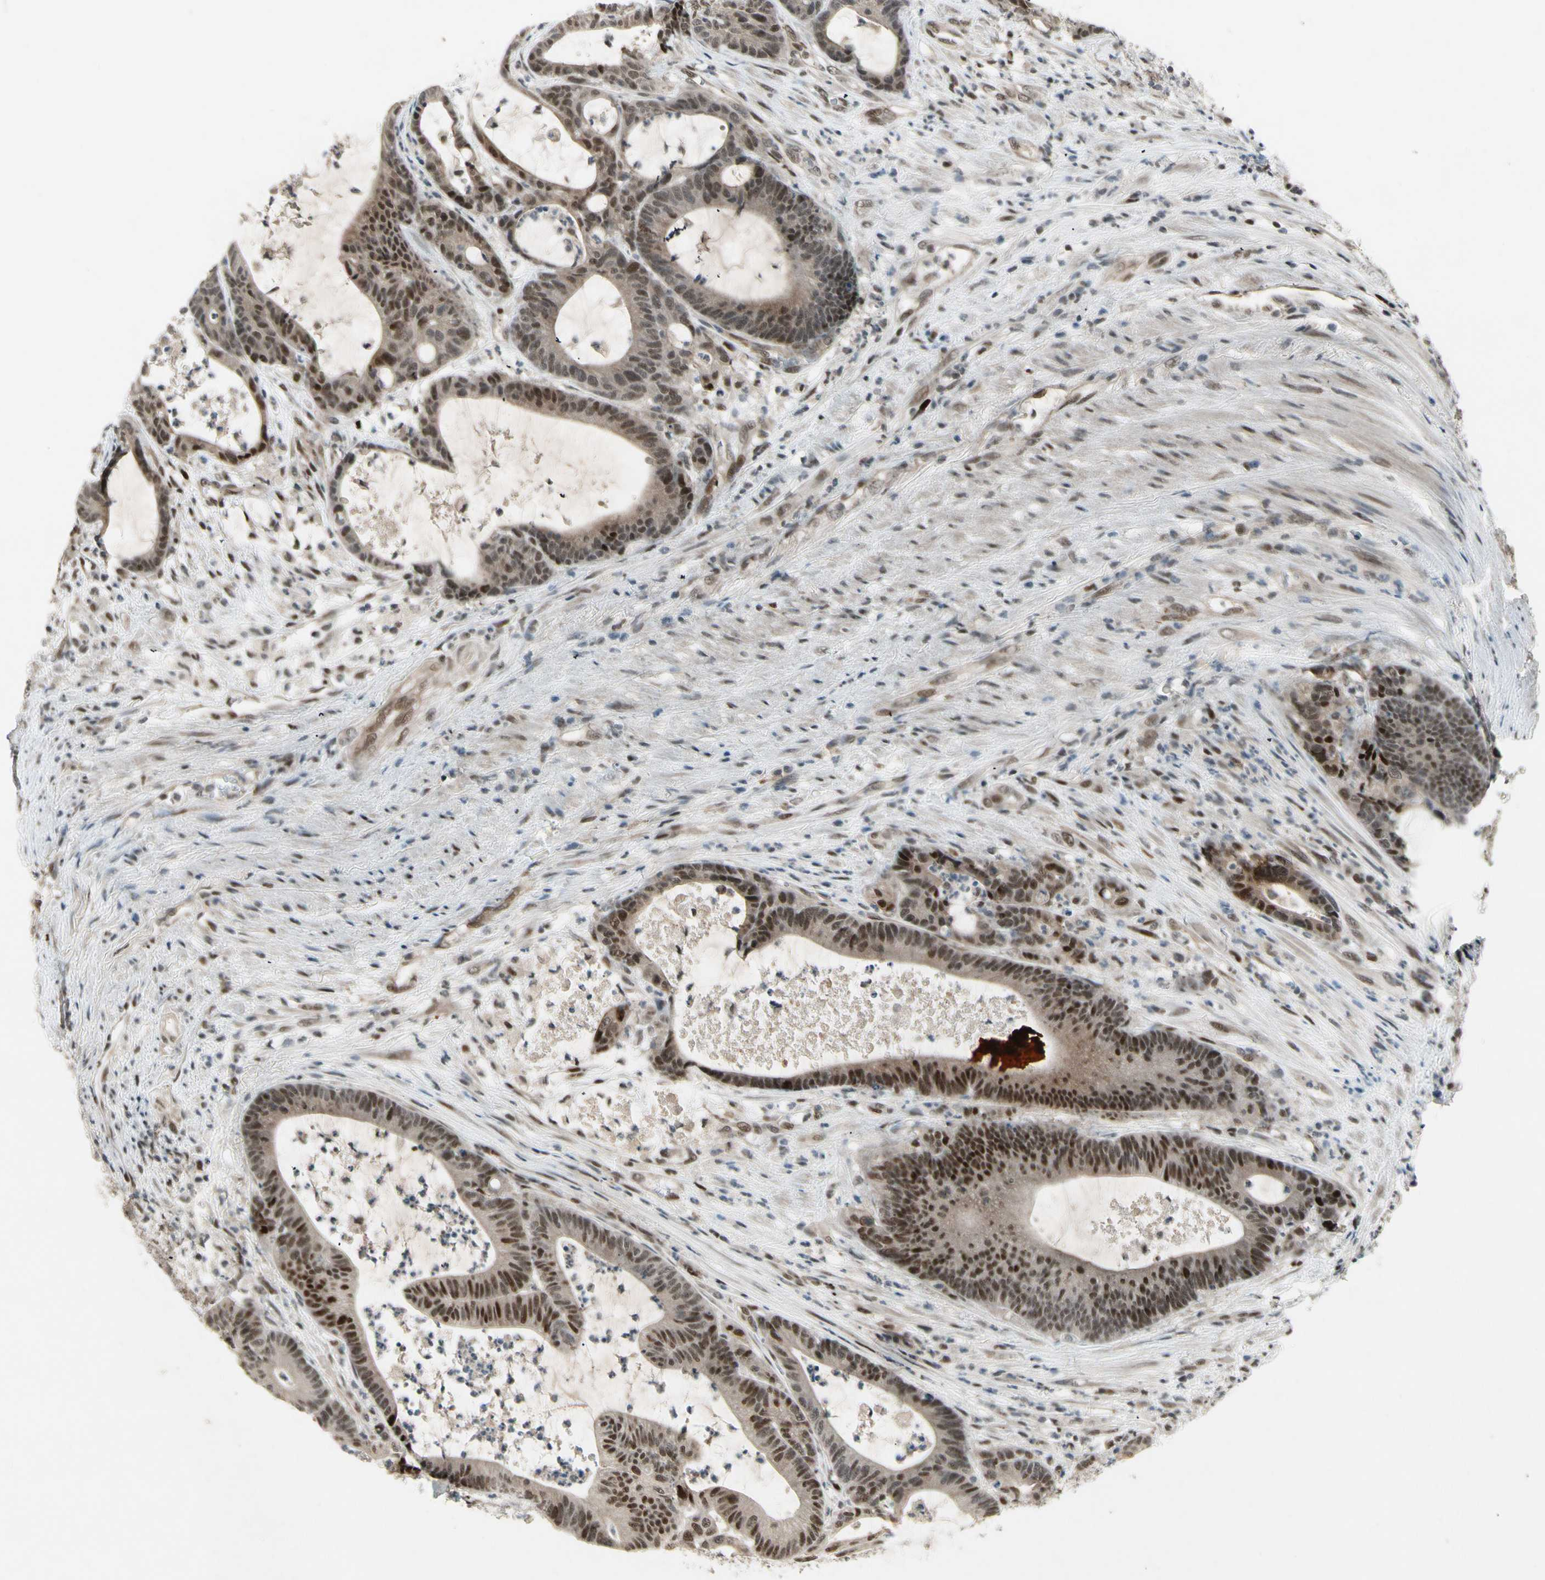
{"staining": {"intensity": "strong", "quantity": "25%-75%", "location": "nuclear"}, "tissue": "colorectal cancer", "cell_type": "Tumor cells", "image_type": "cancer", "snomed": [{"axis": "morphology", "description": "Adenocarcinoma, NOS"}, {"axis": "topography", "description": "Colon"}], "caption": "DAB (3,3'-diaminobenzidine) immunohistochemical staining of human colorectal cancer reveals strong nuclear protein staining in approximately 25%-75% of tumor cells.", "gene": "CDK11A", "patient": {"sex": "female", "age": 84}}